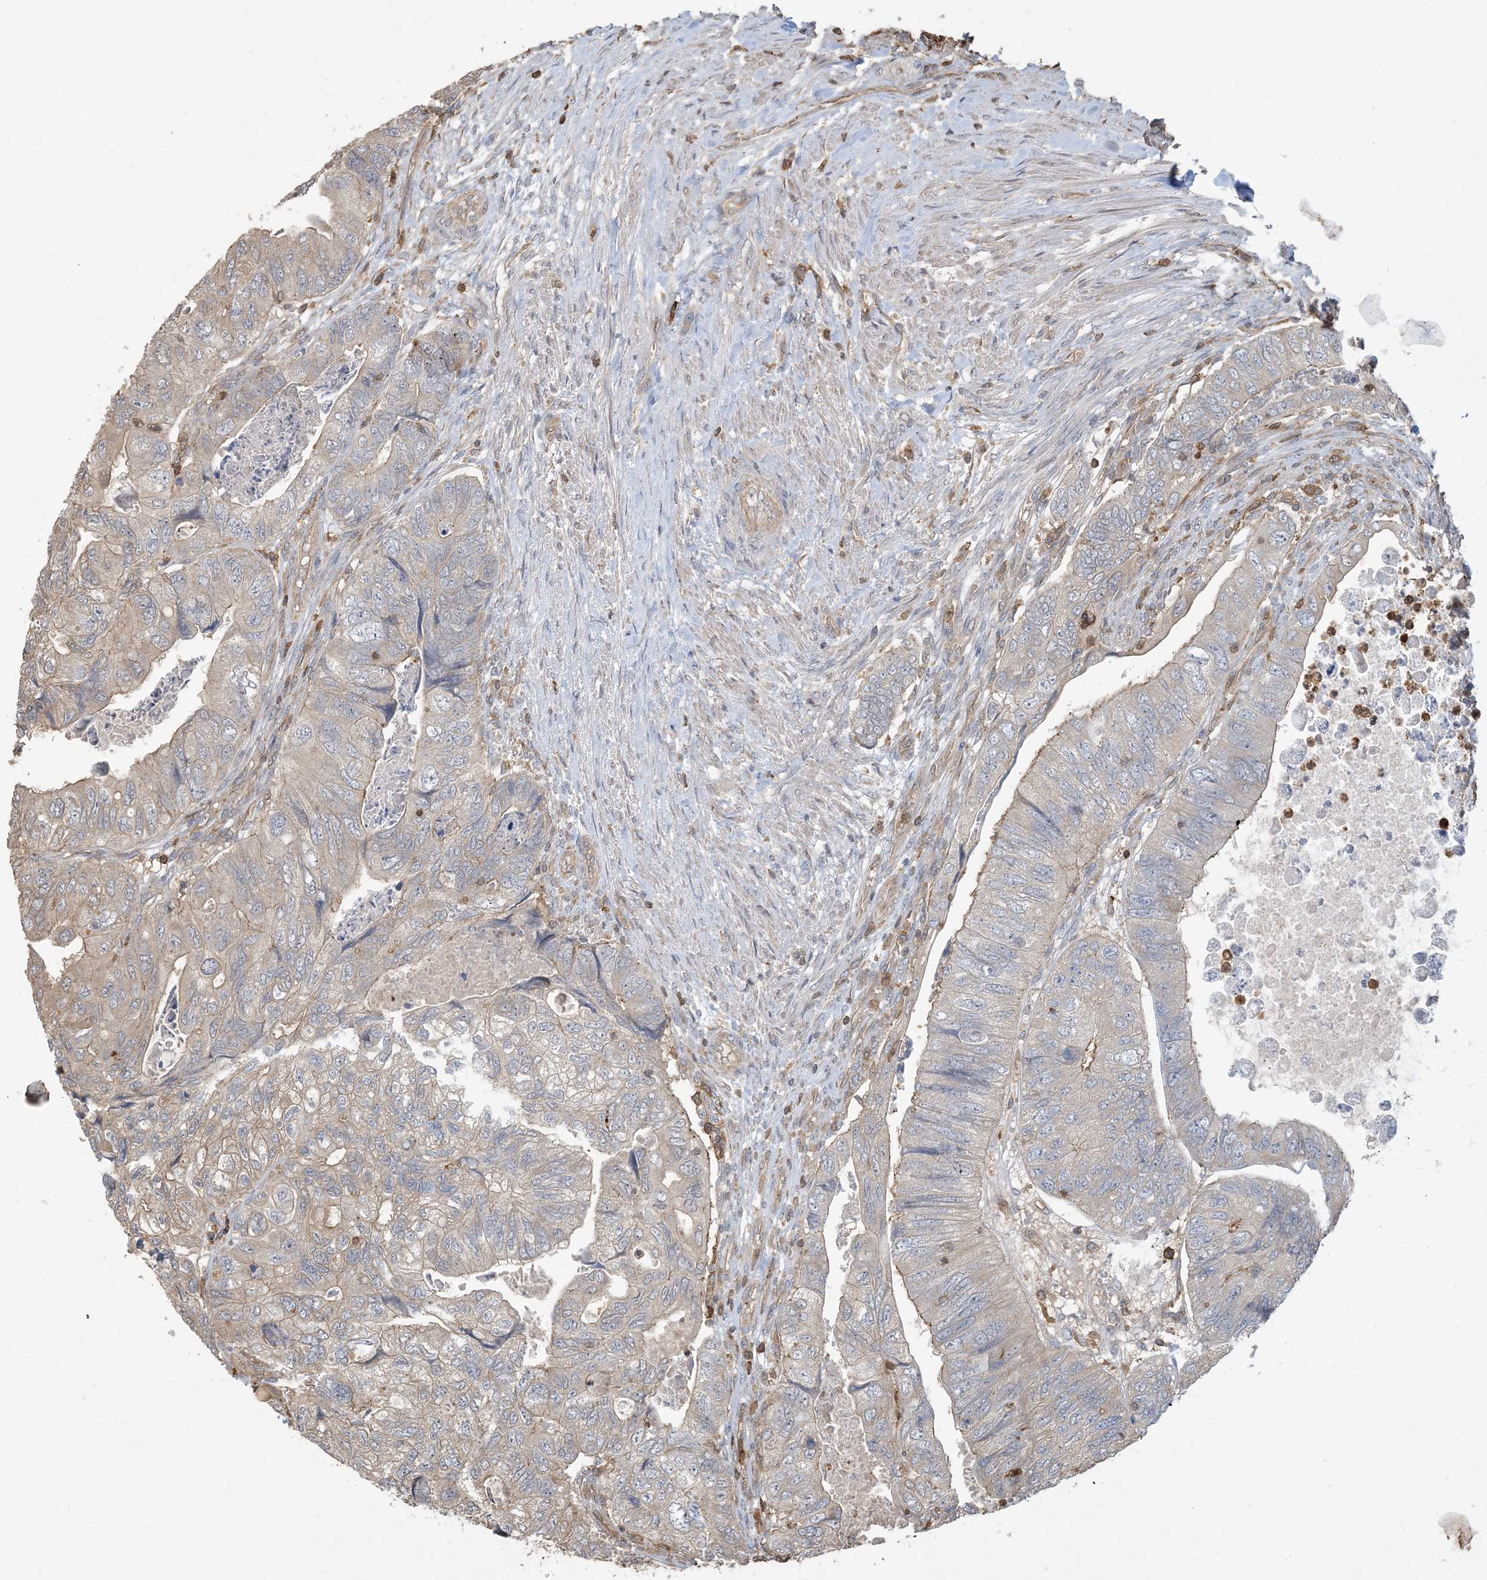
{"staining": {"intensity": "negative", "quantity": "none", "location": "none"}, "tissue": "colorectal cancer", "cell_type": "Tumor cells", "image_type": "cancer", "snomed": [{"axis": "morphology", "description": "Adenocarcinoma, NOS"}, {"axis": "topography", "description": "Rectum"}], "caption": "A micrograph of colorectal cancer stained for a protein demonstrates no brown staining in tumor cells.", "gene": "TMSB4X", "patient": {"sex": "male", "age": 63}}